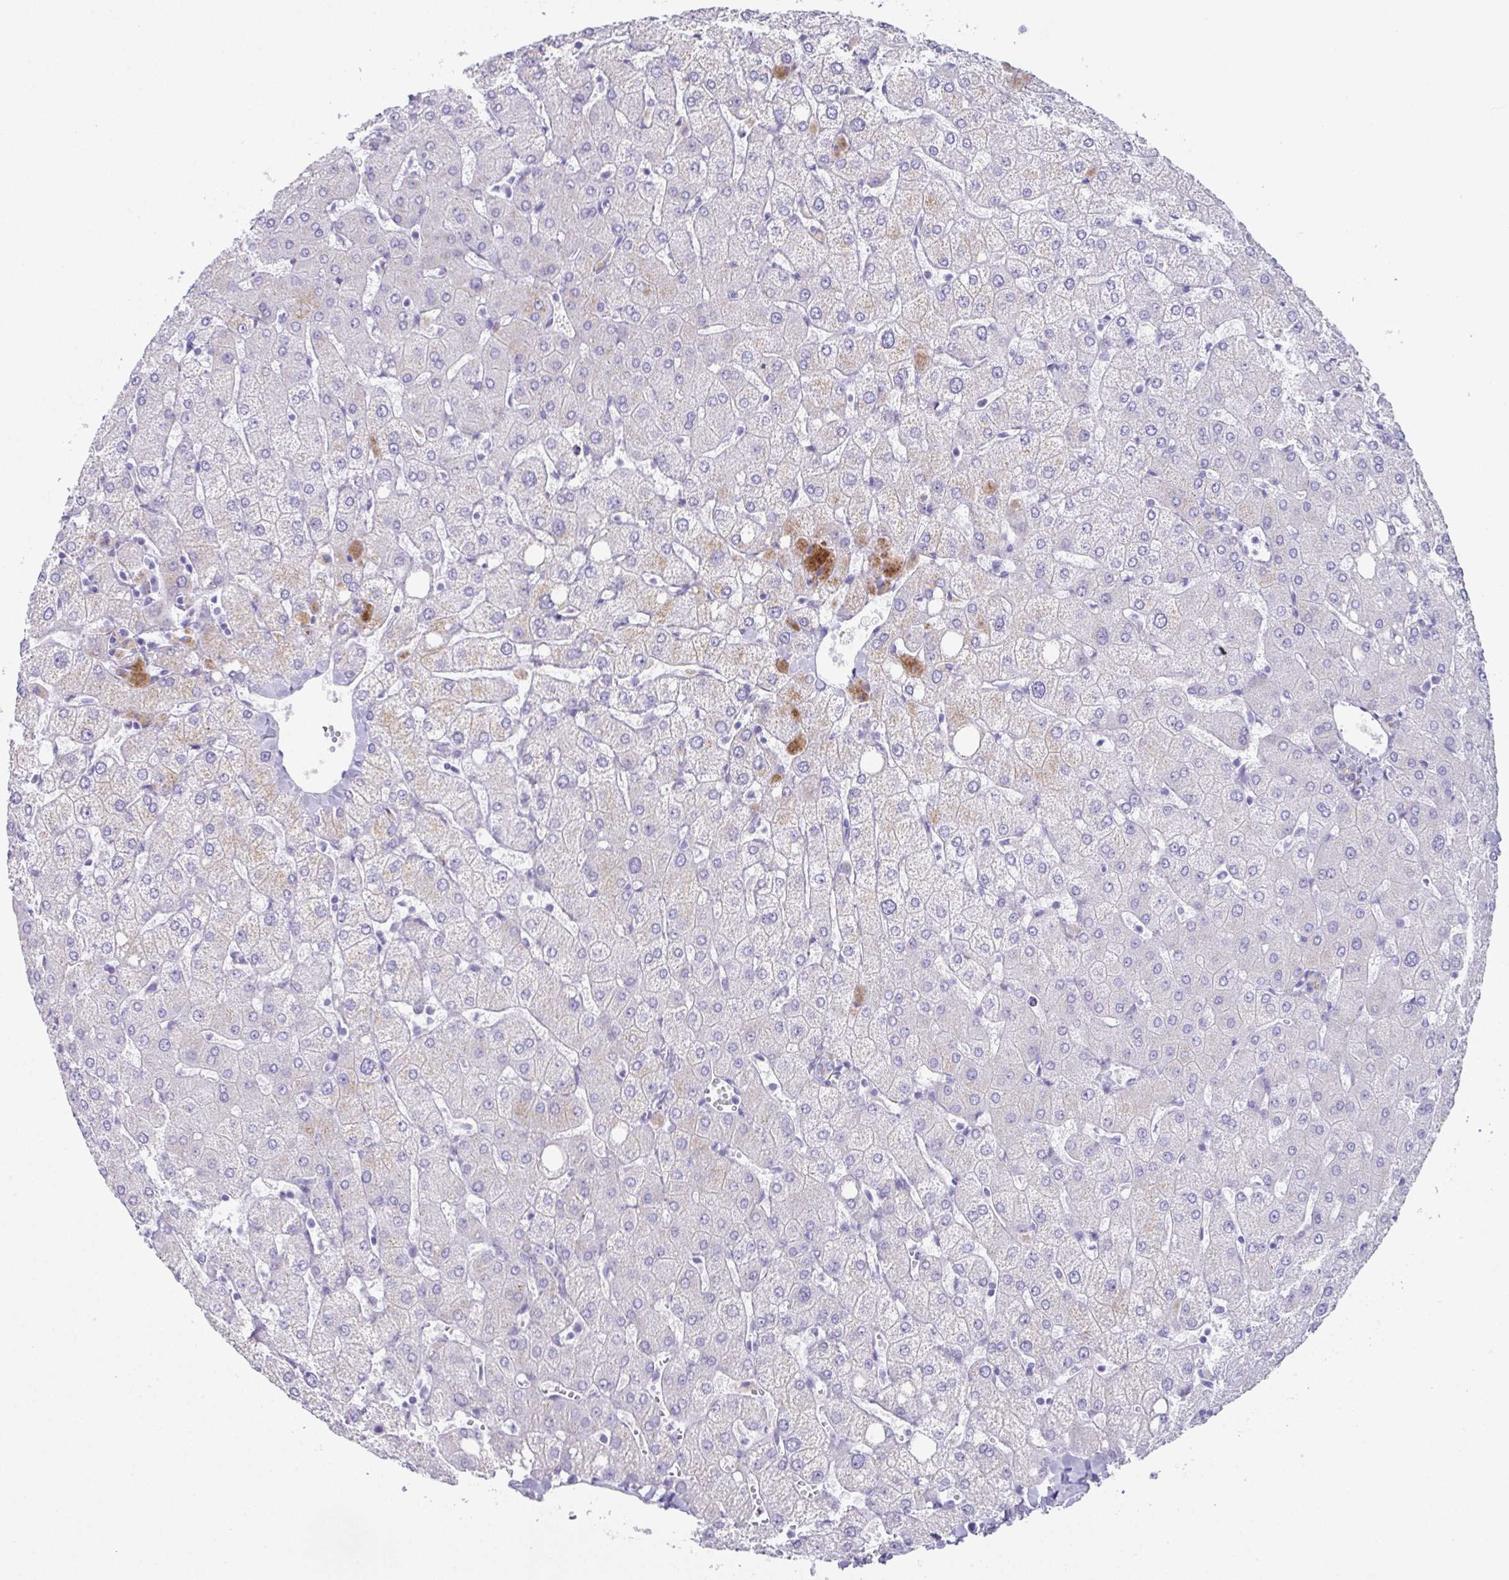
{"staining": {"intensity": "negative", "quantity": "none", "location": "none"}, "tissue": "liver", "cell_type": "Cholangiocytes", "image_type": "normal", "snomed": [{"axis": "morphology", "description": "Normal tissue, NOS"}, {"axis": "topography", "description": "Liver"}], "caption": "An image of liver stained for a protein exhibits no brown staining in cholangiocytes. Nuclei are stained in blue.", "gene": "TEX19", "patient": {"sex": "female", "age": 54}}